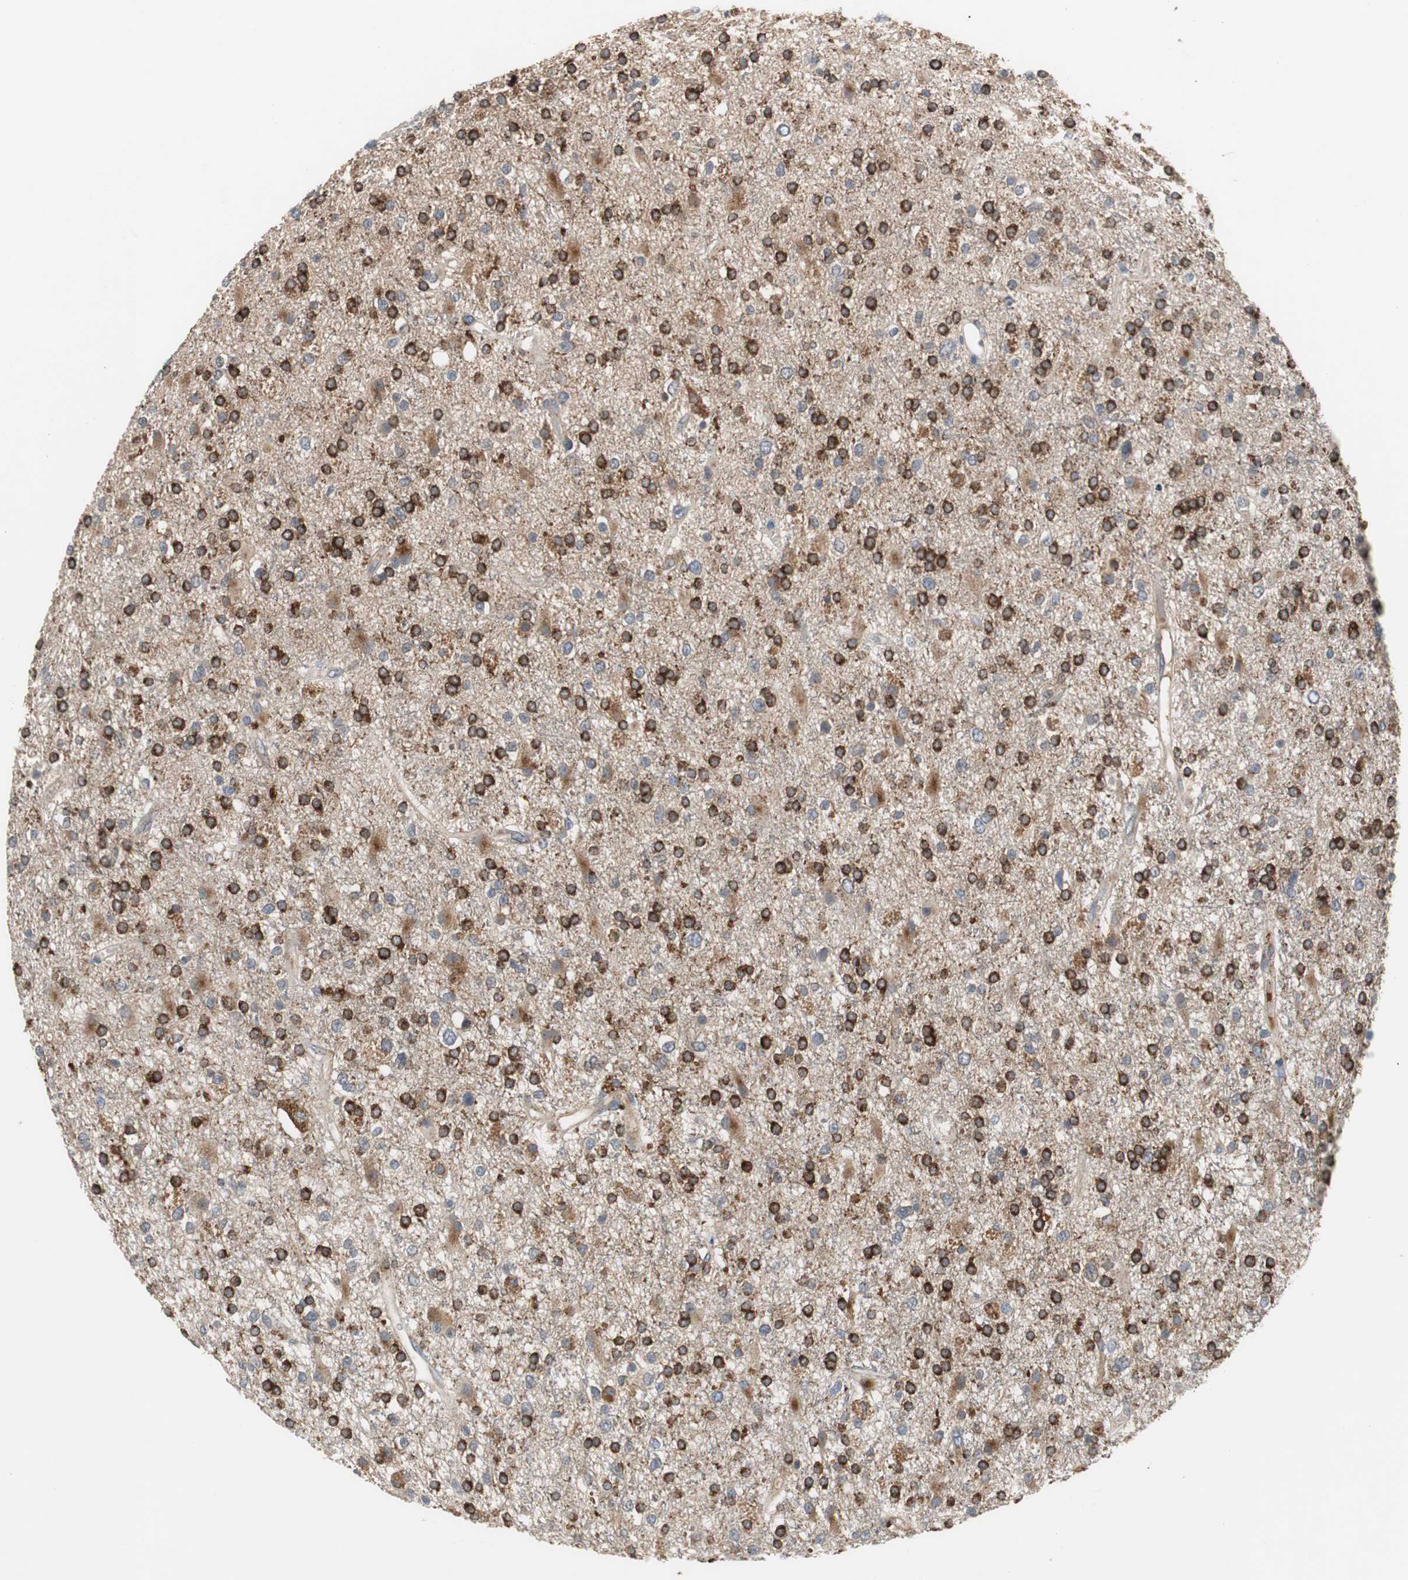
{"staining": {"intensity": "moderate", "quantity": ">75%", "location": "cytoplasmic/membranous"}, "tissue": "glioma", "cell_type": "Tumor cells", "image_type": "cancer", "snomed": [{"axis": "morphology", "description": "Glioma, malignant, High grade"}, {"axis": "topography", "description": "Brain"}], "caption": "This is an image of immunohistochemistry (IHC) staining of malignant high-grade glioma, which shows moderate expression in the cytoplasmic/membranous of tumor cells.", "gene": "SORT1", "patient": {"sex": "male", "age": 33}}